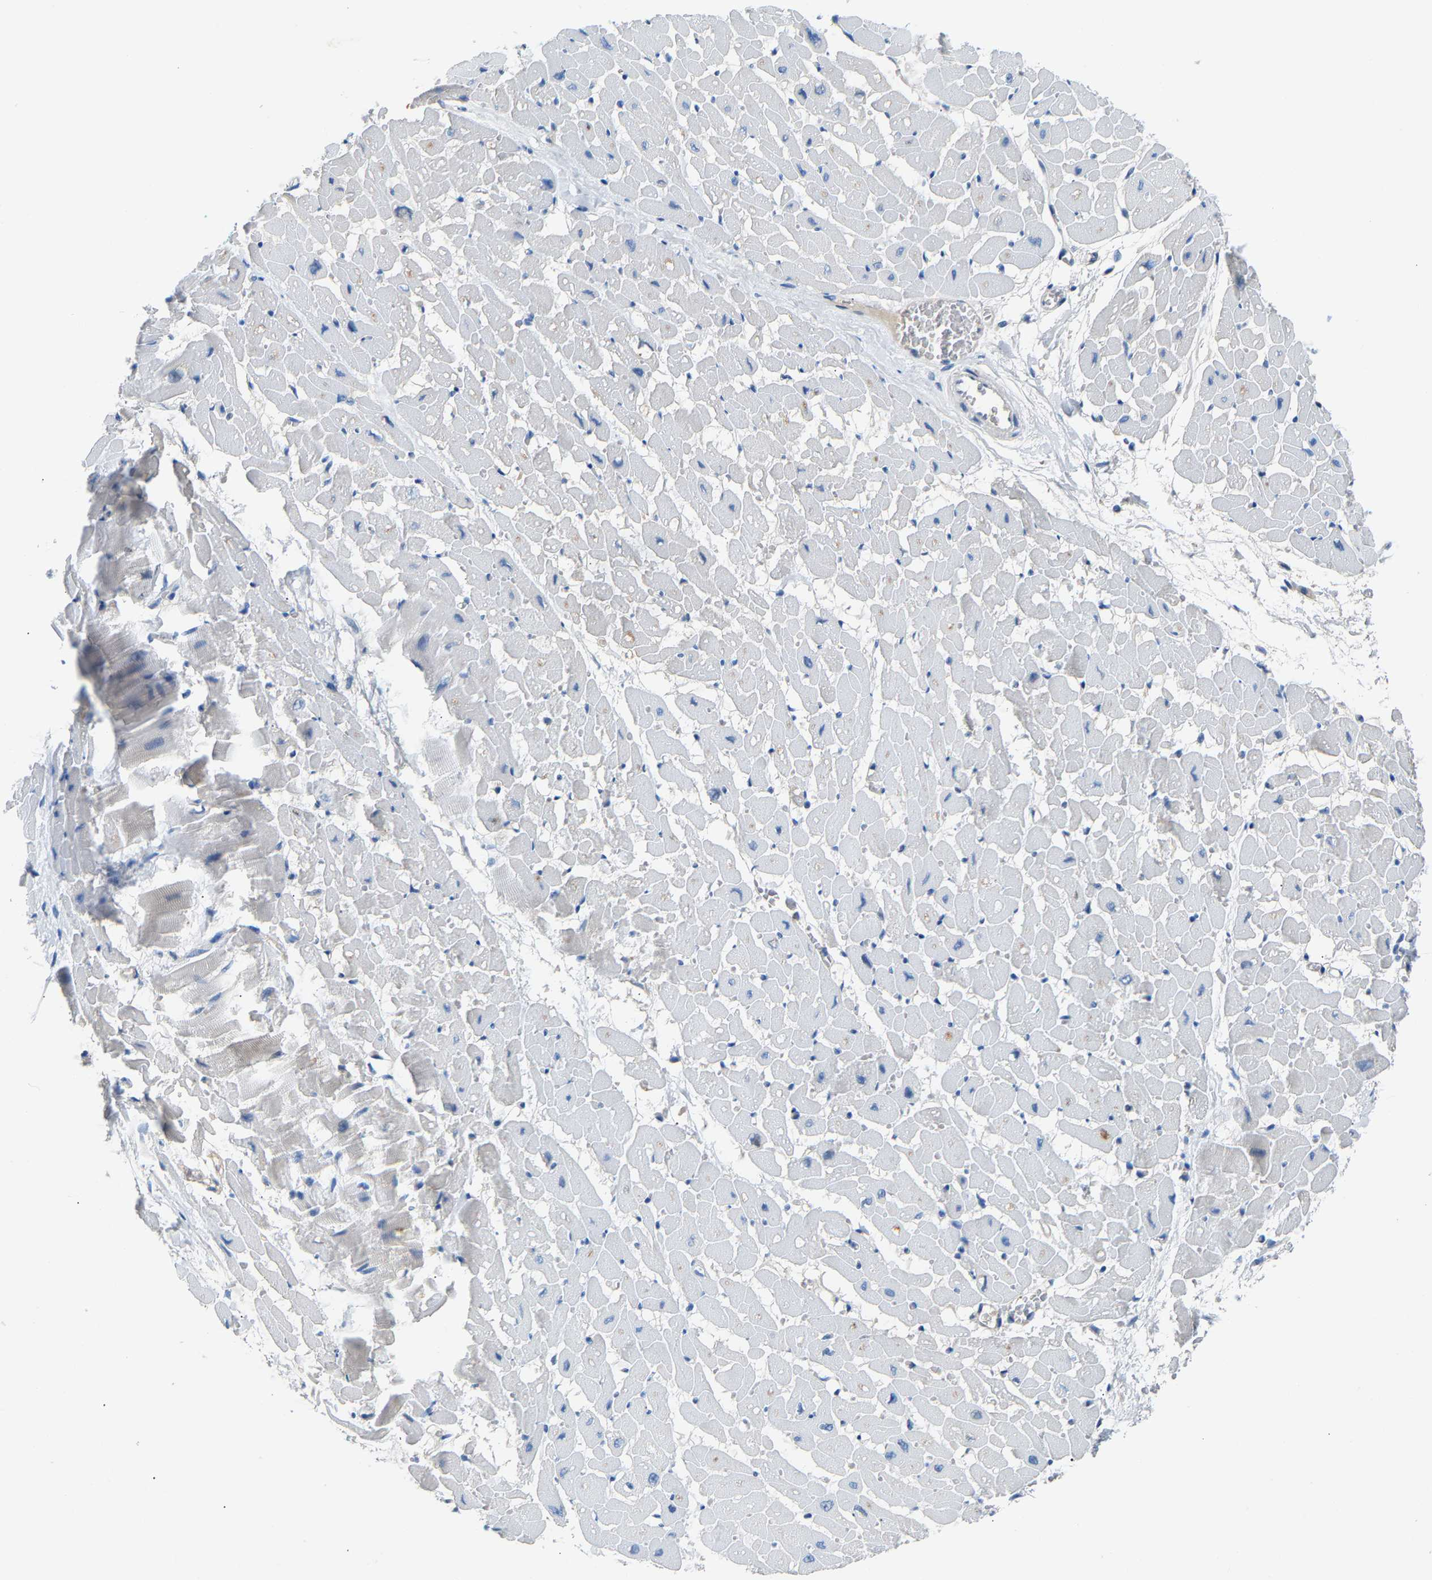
{"staining": {"intensity": "negative", "quantity": "none", "location": "none"}, "tissue": "heart muscle", "cell_type": "Cardiomyocytes", "image_type": "normal", "snomed": [{"axis": "morphology", "description": "Normal tissue, NOS"}, {"axis": "topography", "description": "Heart"}], "caption": "Human heart muscle stained for a protein using immunohistochemistry exhibits no positivity in cardiomyocytes.", "gene": "DNAAF5", "patient": {"sex": "male", "age": 45}}